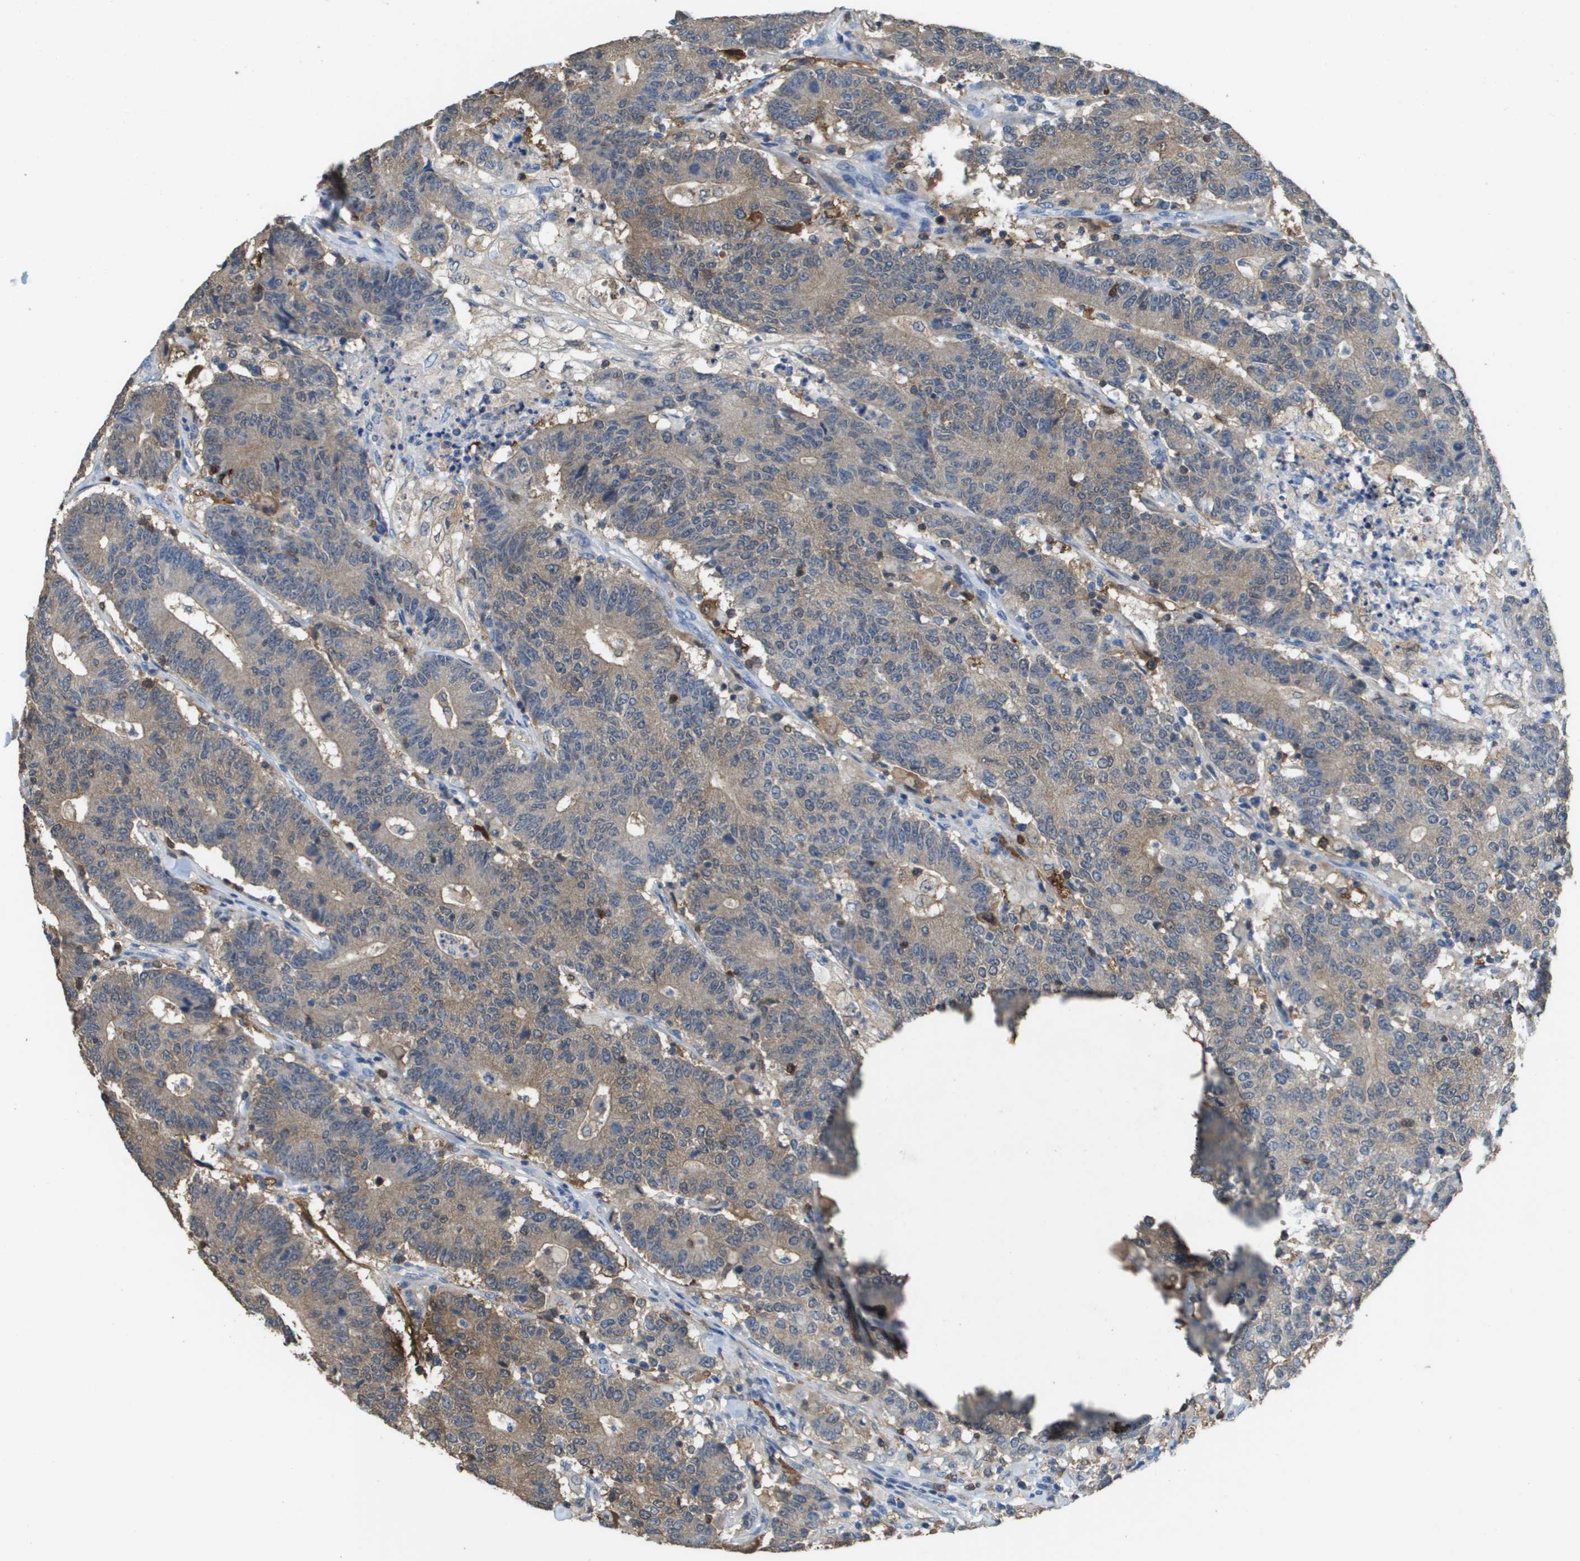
{"staining": {"intensity": "weak", "quantity": ">75%", "location": "cytoplasmic/membranous"}, "tissue": "colorectal cancer", "cell_type": "Tumor cells", "image_type": "cancer", "snomed": [{"axis": "morphology", "description": "Normal tissue, NOS"}, {"axis": "morphology", "description": "Adenocarcinoma, NOS"}, {"axis": "topography", "description": "Colon"}], "caption": "A brown stain highlights weak cytoplasmic/membranous expression of a protein in colorectal cancer (adenocarcinoma) tumor cells.", "gene": "FABP5", "patient": {"sex": "female", "age": 75}}